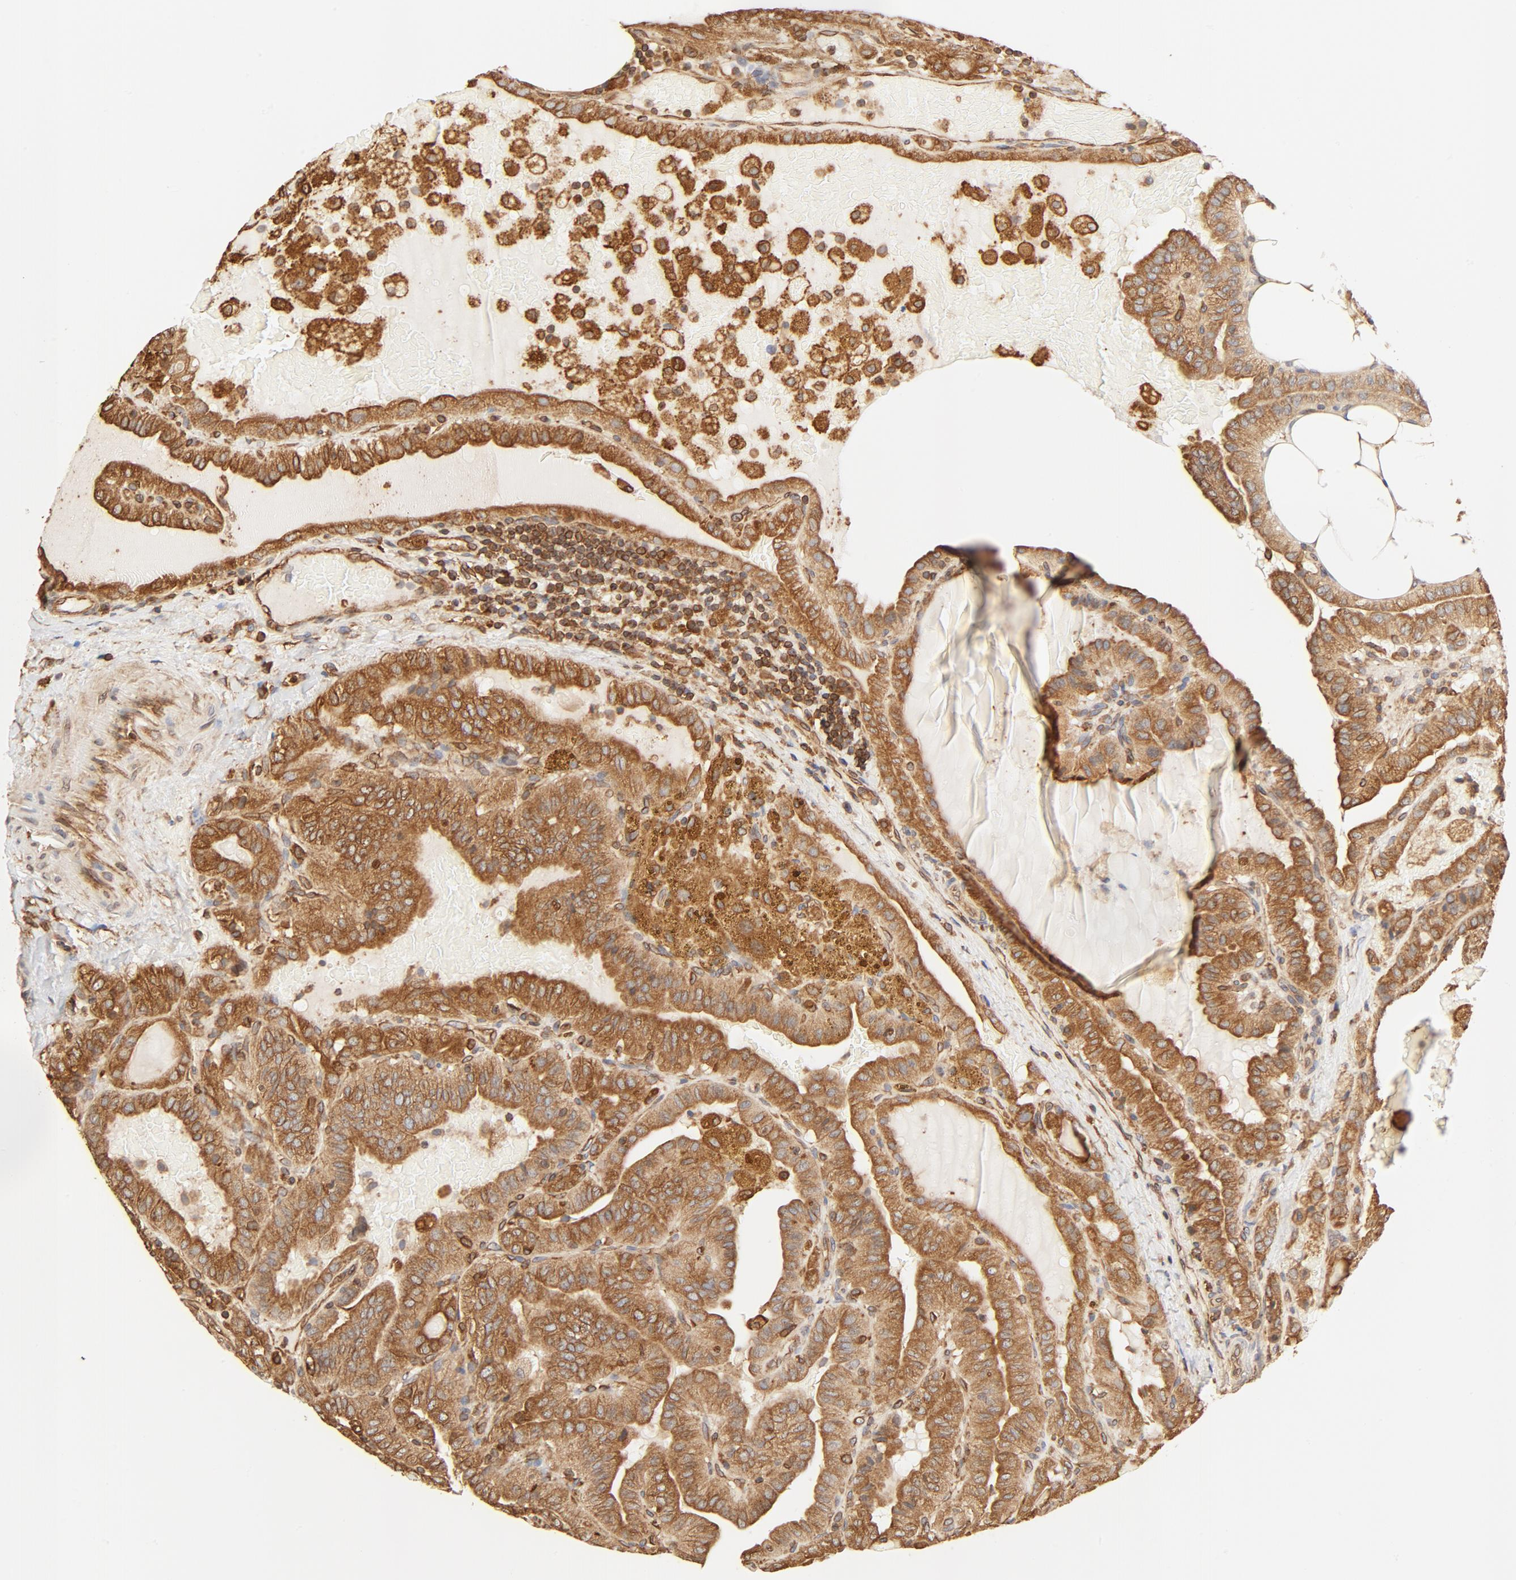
{"staining": {"intensity": "moderate", "quantity": ">75%", "location": "cytoplasmic/membranous"}, "tissue": "thyroid cancer", "cell_type": "Tumor cells", "image_type": "cancer", "snomed": [{"axis": "morphology", "description": "Papillary adenocarcinoma, NOS"}, {"axis": "topography", "description": "Thyroid gland"}], "caption": "The micrograph demonstrates staining of thyroid cancer, revealing moderate cytoplasmic/membranous protein staining (brown color) within tumor cells.", "gene": "BCAP31", "patient": {"sex": "male", "age": 77}}